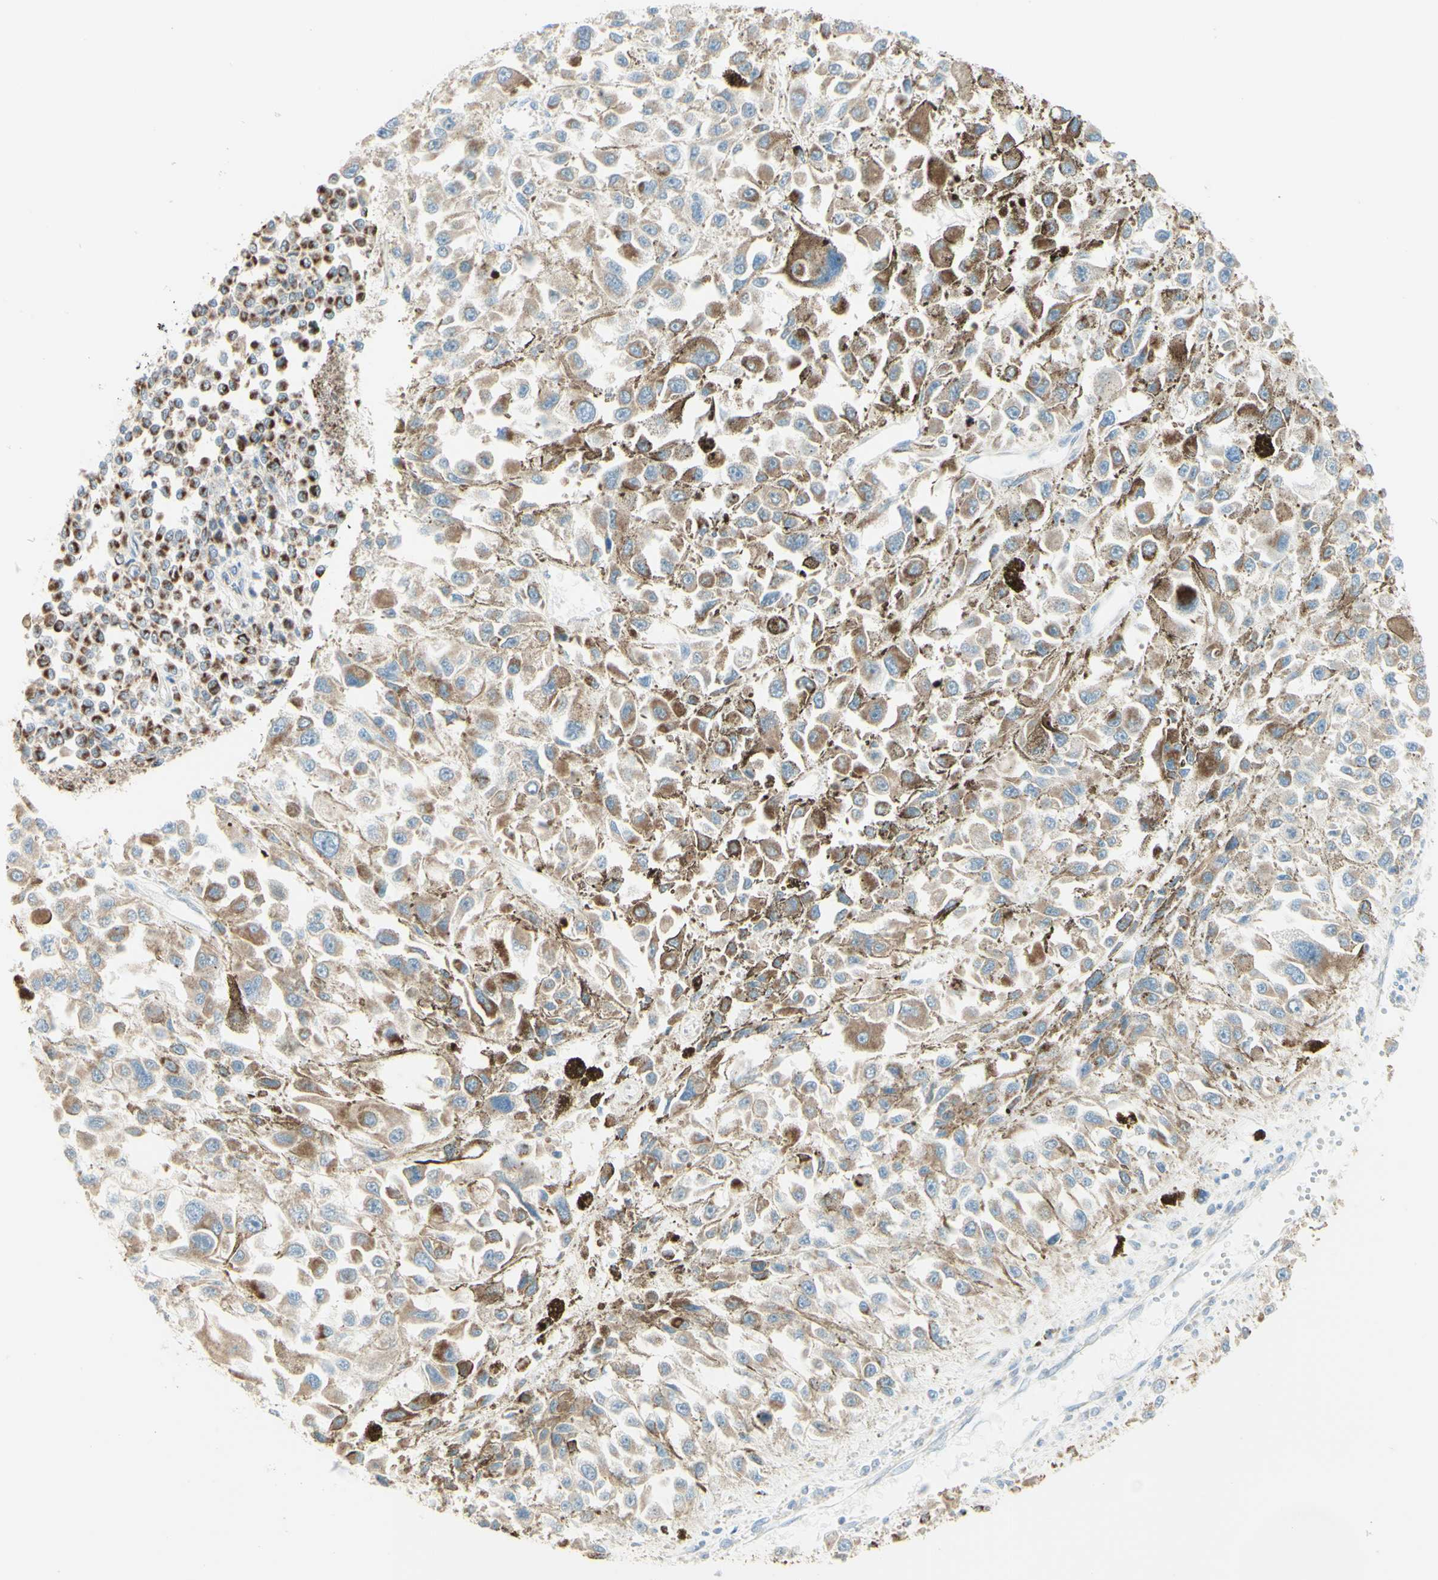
{"staining": {"intensity": "moderate", "quantity": ">75%", "location": "cytoplasmic/membranous"}, "tissue": "melanoma", "cell_type": "Tumor cells", "image_type": "cancer", "snomed": [{"axis": "morphology", "description": "Malignant melanoma, Metastatic site"}, {"axis": "topography", "description": "Lymph node"}], "caption": "Brown immunohistochemical staining in human malignant melanoma (metastatic site) reveals moderate cytoplasmic/membranous staining in about >75% of tumor cells.", "gene": "ARMC10", "patient": {"sex": "male", "age": 59}}